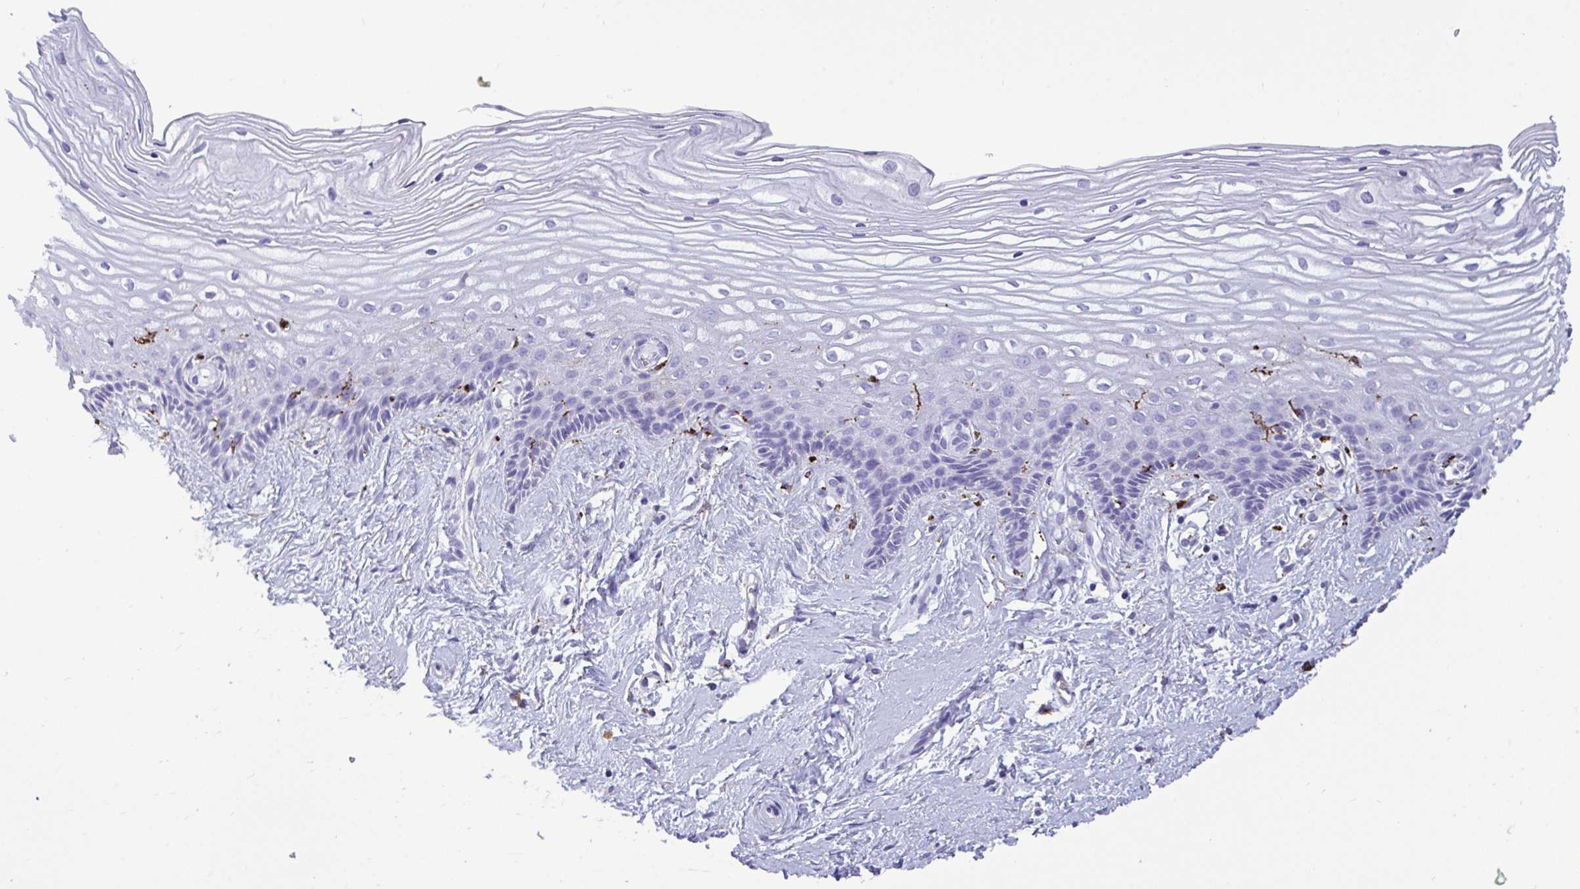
{"staining": {"intensity": "negative", "quantity": "none", "location": "none"}, "tissue": "cervix", "cell_type": "Glandular cells", "image_type": "normal", "snomed": [{"axis": "morphology", "description": "Normal tissue, NOS"}, {"axis": "topography", "description": "Cervix"}], "caption": "Immunohistochemistry (IHC) micrograph of unremarkable human cervix stained for a protein (brown), which displays no positivity in glandular cells. The staining was performed using DAB (3,3'-diaminobenzidine) to visualize the protein expression in brown, while the nuclei were stained in blue with hematoxylin (Magnification: 20x).", "gene": "CPVL", "patient": {"sex": "female", "age": 40}}